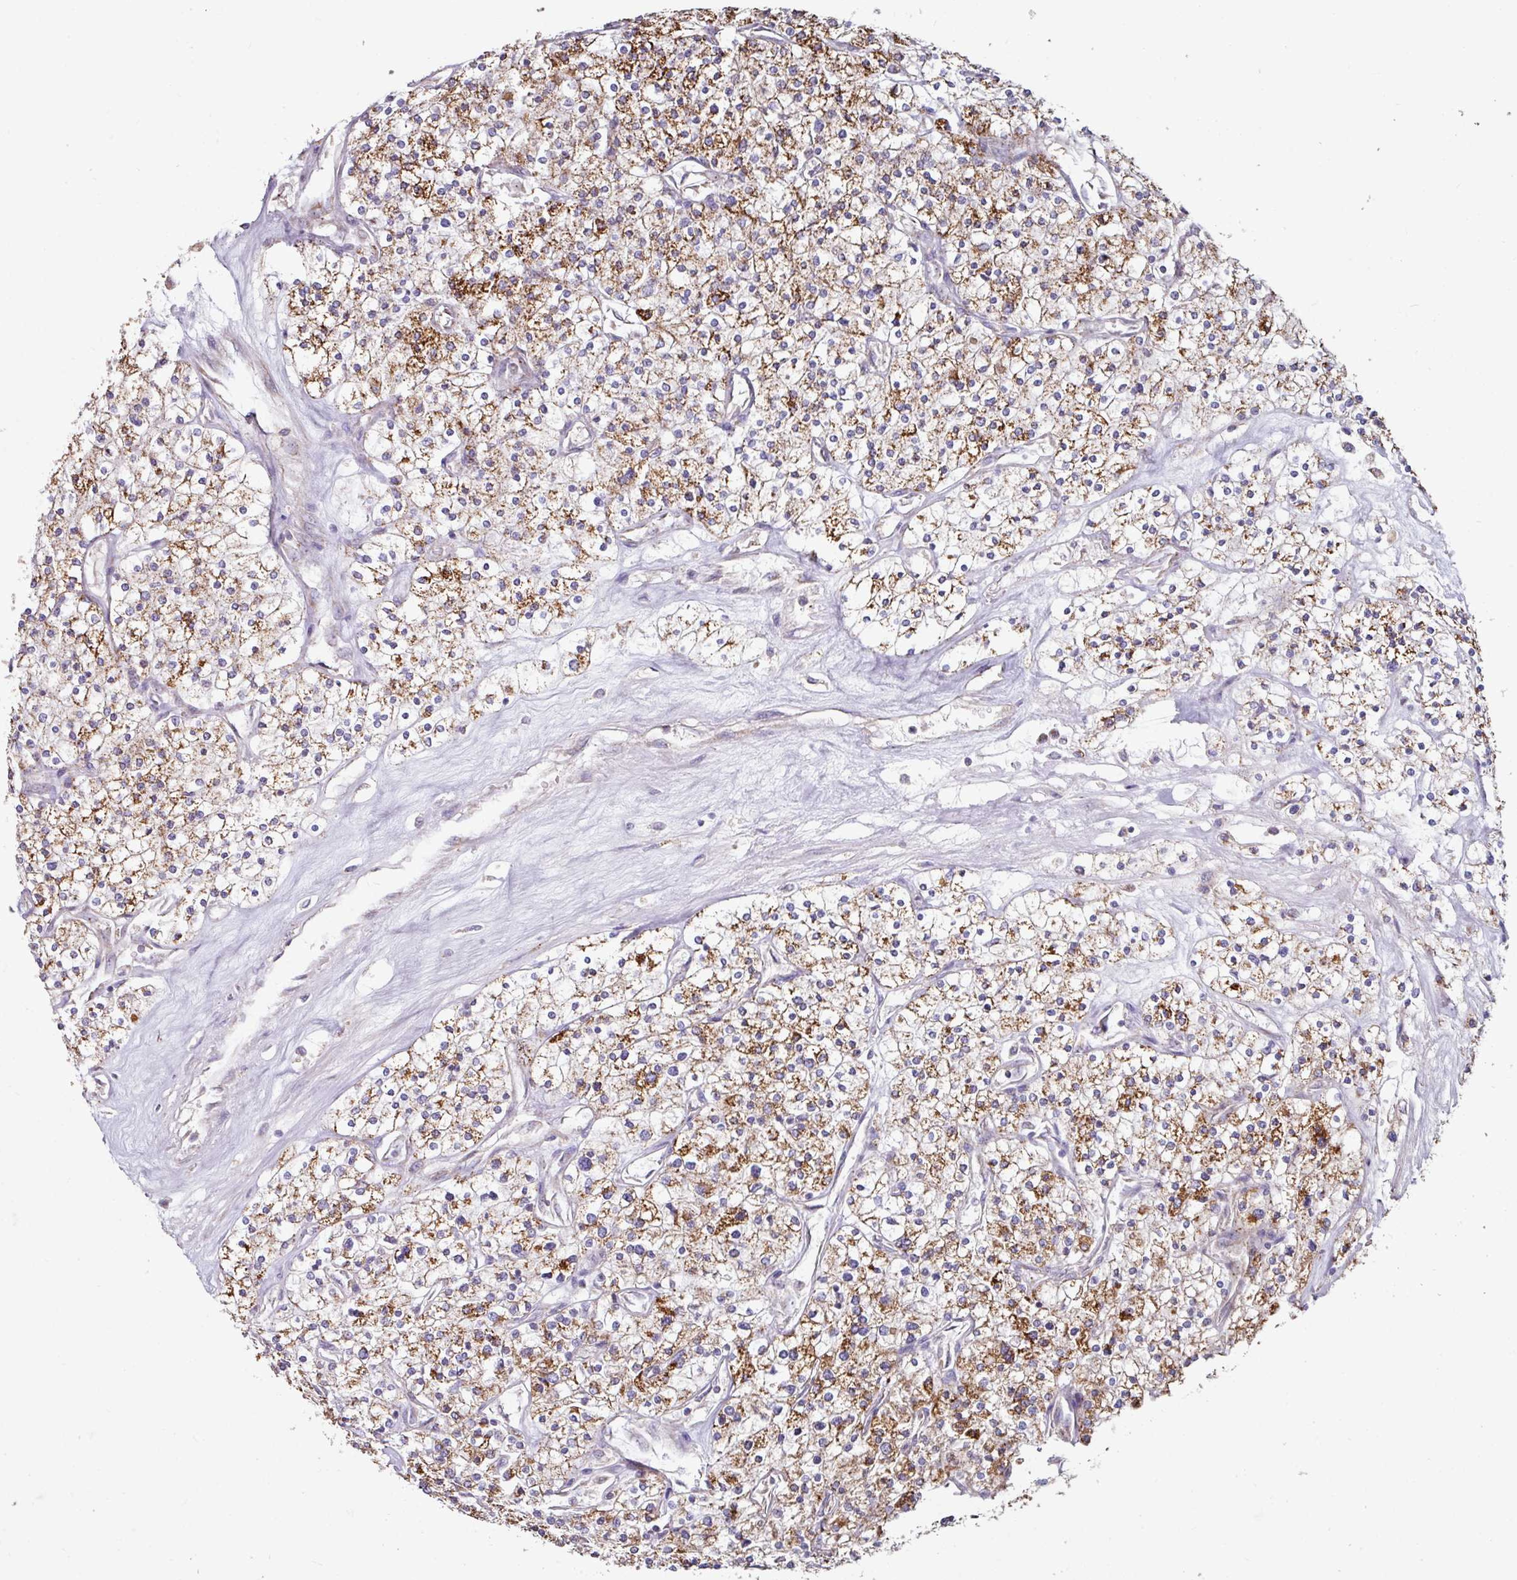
{"staining": {"intensity": "strong", "quantity": ">75%", "location": "cytoplasmic/membranous"}, "tissue": "renal cancer", "cell_type": "Tumor cells", "image_type": "cancer", "snomed": [{"axis": "morphology", "description": "Adenocarcinoma, NOS"}, {"axis": "topography", "description": "Kidney"}], "caption": "An immunohistochemistry micrograph of neoplastic tissue is shown. Protein staining in brown shows strong cytoplasmic/membranous positivity in renal adenocarcinoma within tumor cells.", "gene": "OR2D3", "patient": {"sex": "male", "age": 80}}